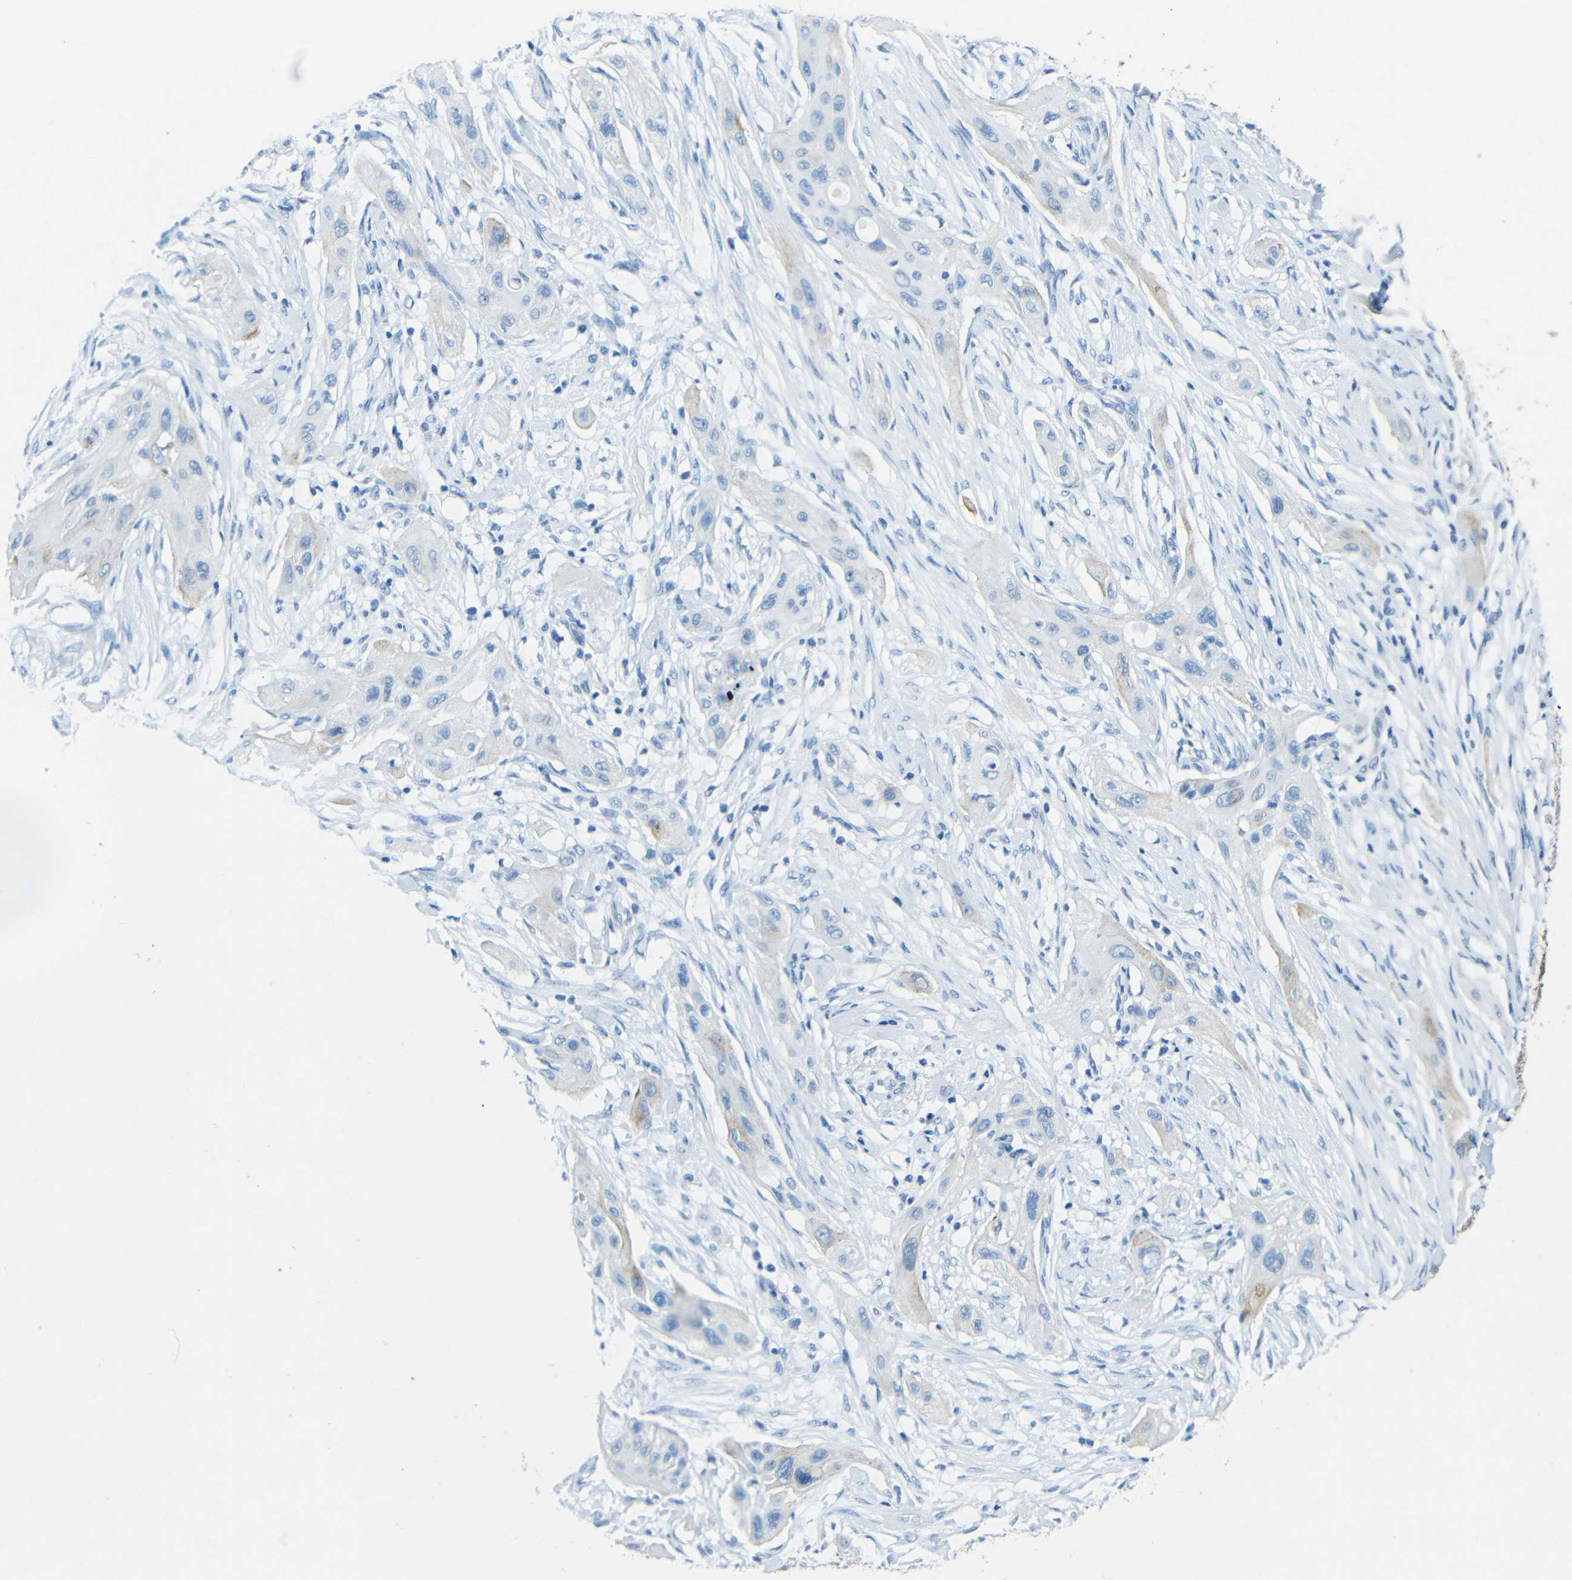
{"staining": {"intensity": "negative", "quantity": "none", "location": "none"}, "tissue": "lung cancer", "cell_type": "Tumor cells", "image_type": "cancer", "snomed": [{"axis": "morphology", "description": "Squamous cell carcinoma, NOS"}, {"axis": "topography", "description": "Lung"}], "caption": "Squamous cell carcinoma (lung) stained for a protein using immunohistochemistry (IHC) exhibits no staining tumor cells.", "gene": "TUBB4B", "patient": {"sex": "female", "age": 47}}